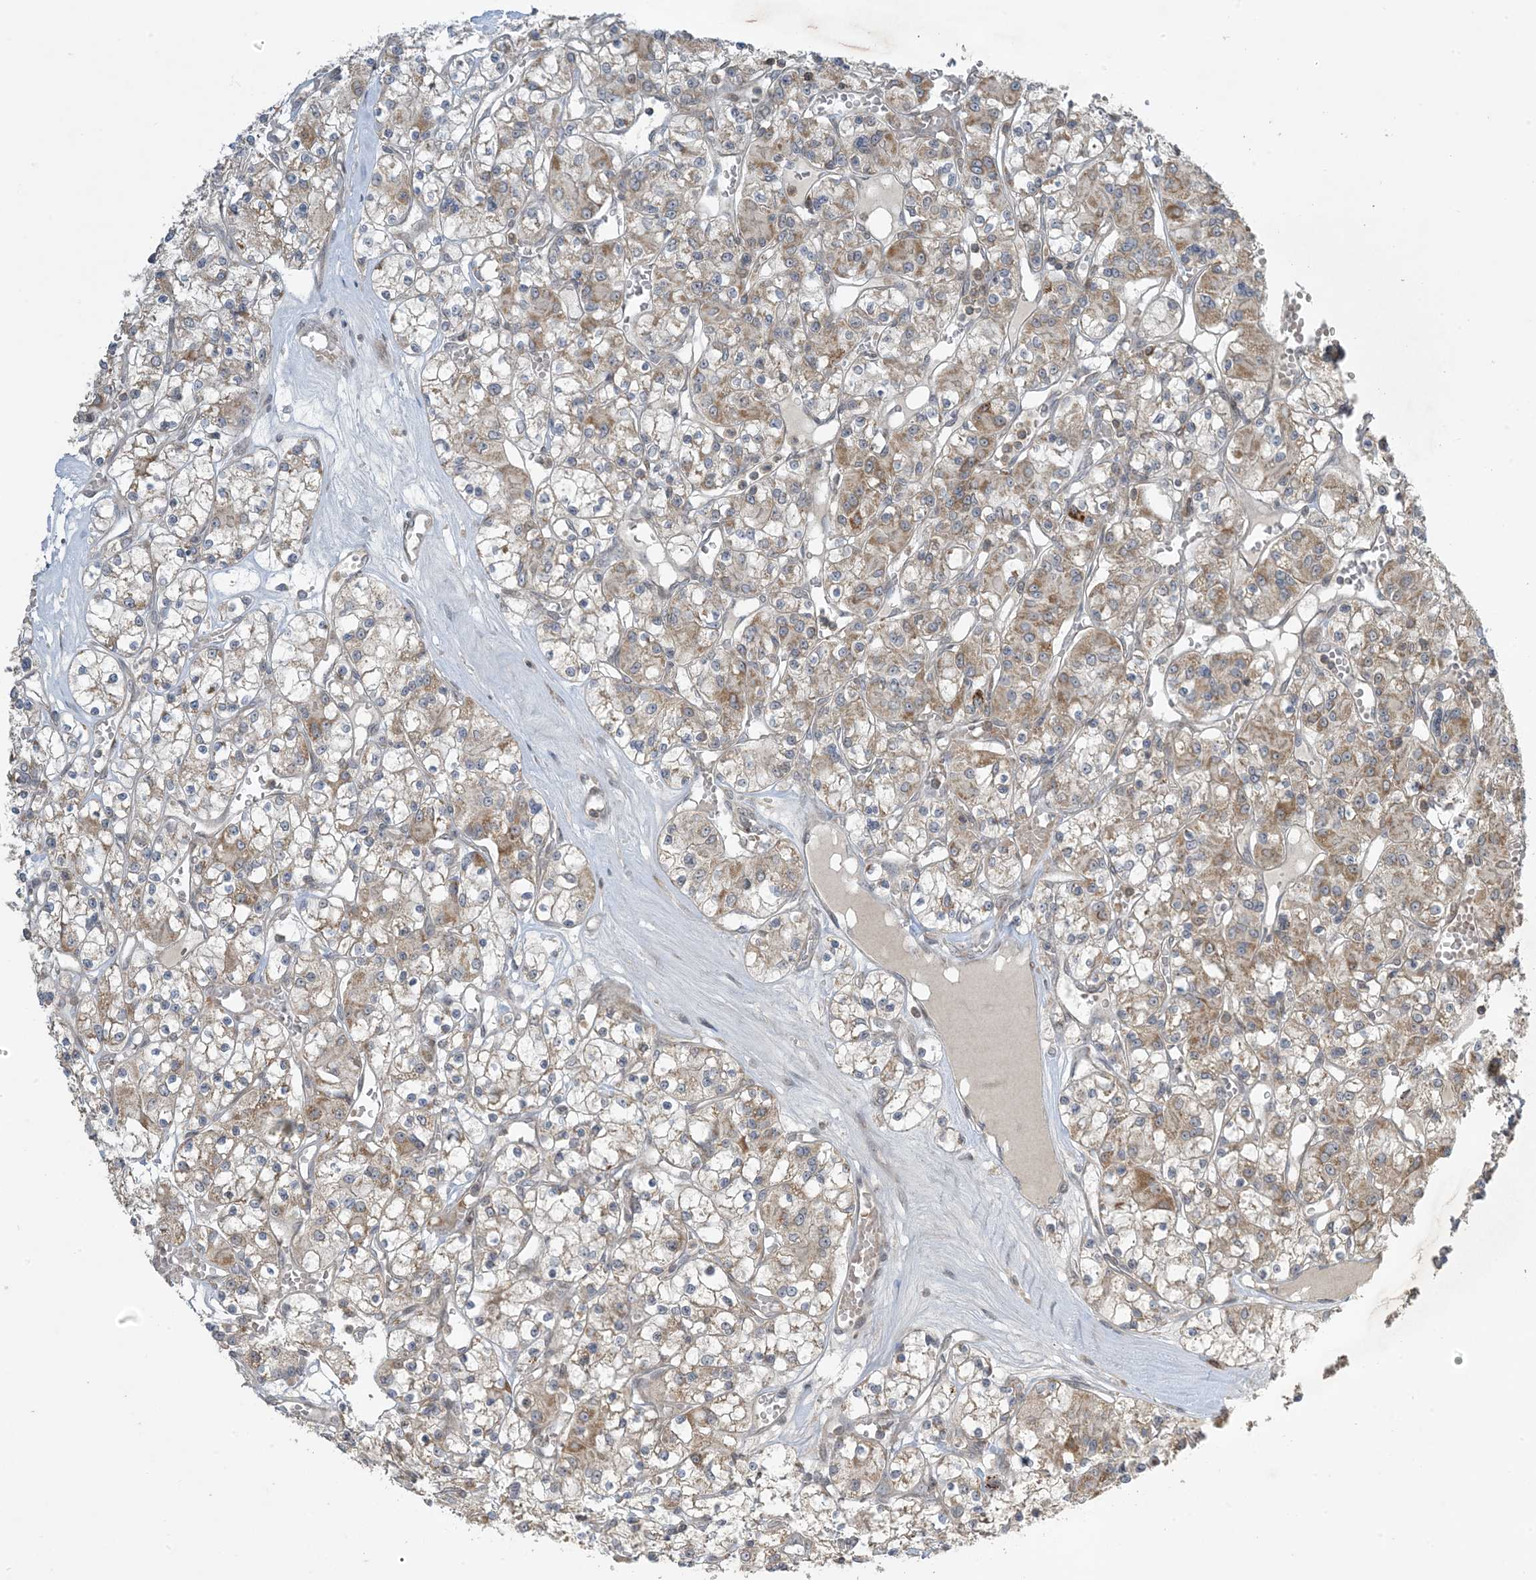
{"staining": {"intensity": "moderate", "quantity": "25%-75%", "location": "cytoplasmic/membranous"}, "tissue": "renal cancer", "cell_type": "Tumor cells", "image_type": "cancer", "snomed": [{"axis": "morphology", "description": "Adenocarcinoma, NOS"}, {"axis": "topography", "description": "Kidney"}], "caption": "Tumor cells display medium levels of moderate cytoplasmic/membranous staining in approximately 25%-75% of cells in adenocarcinoma (renal). (DAB = brown stain, brightfield microscopy at high magnification).", "gene": "PHLDB2", "patient": {"sex": "female", "age": 59}}